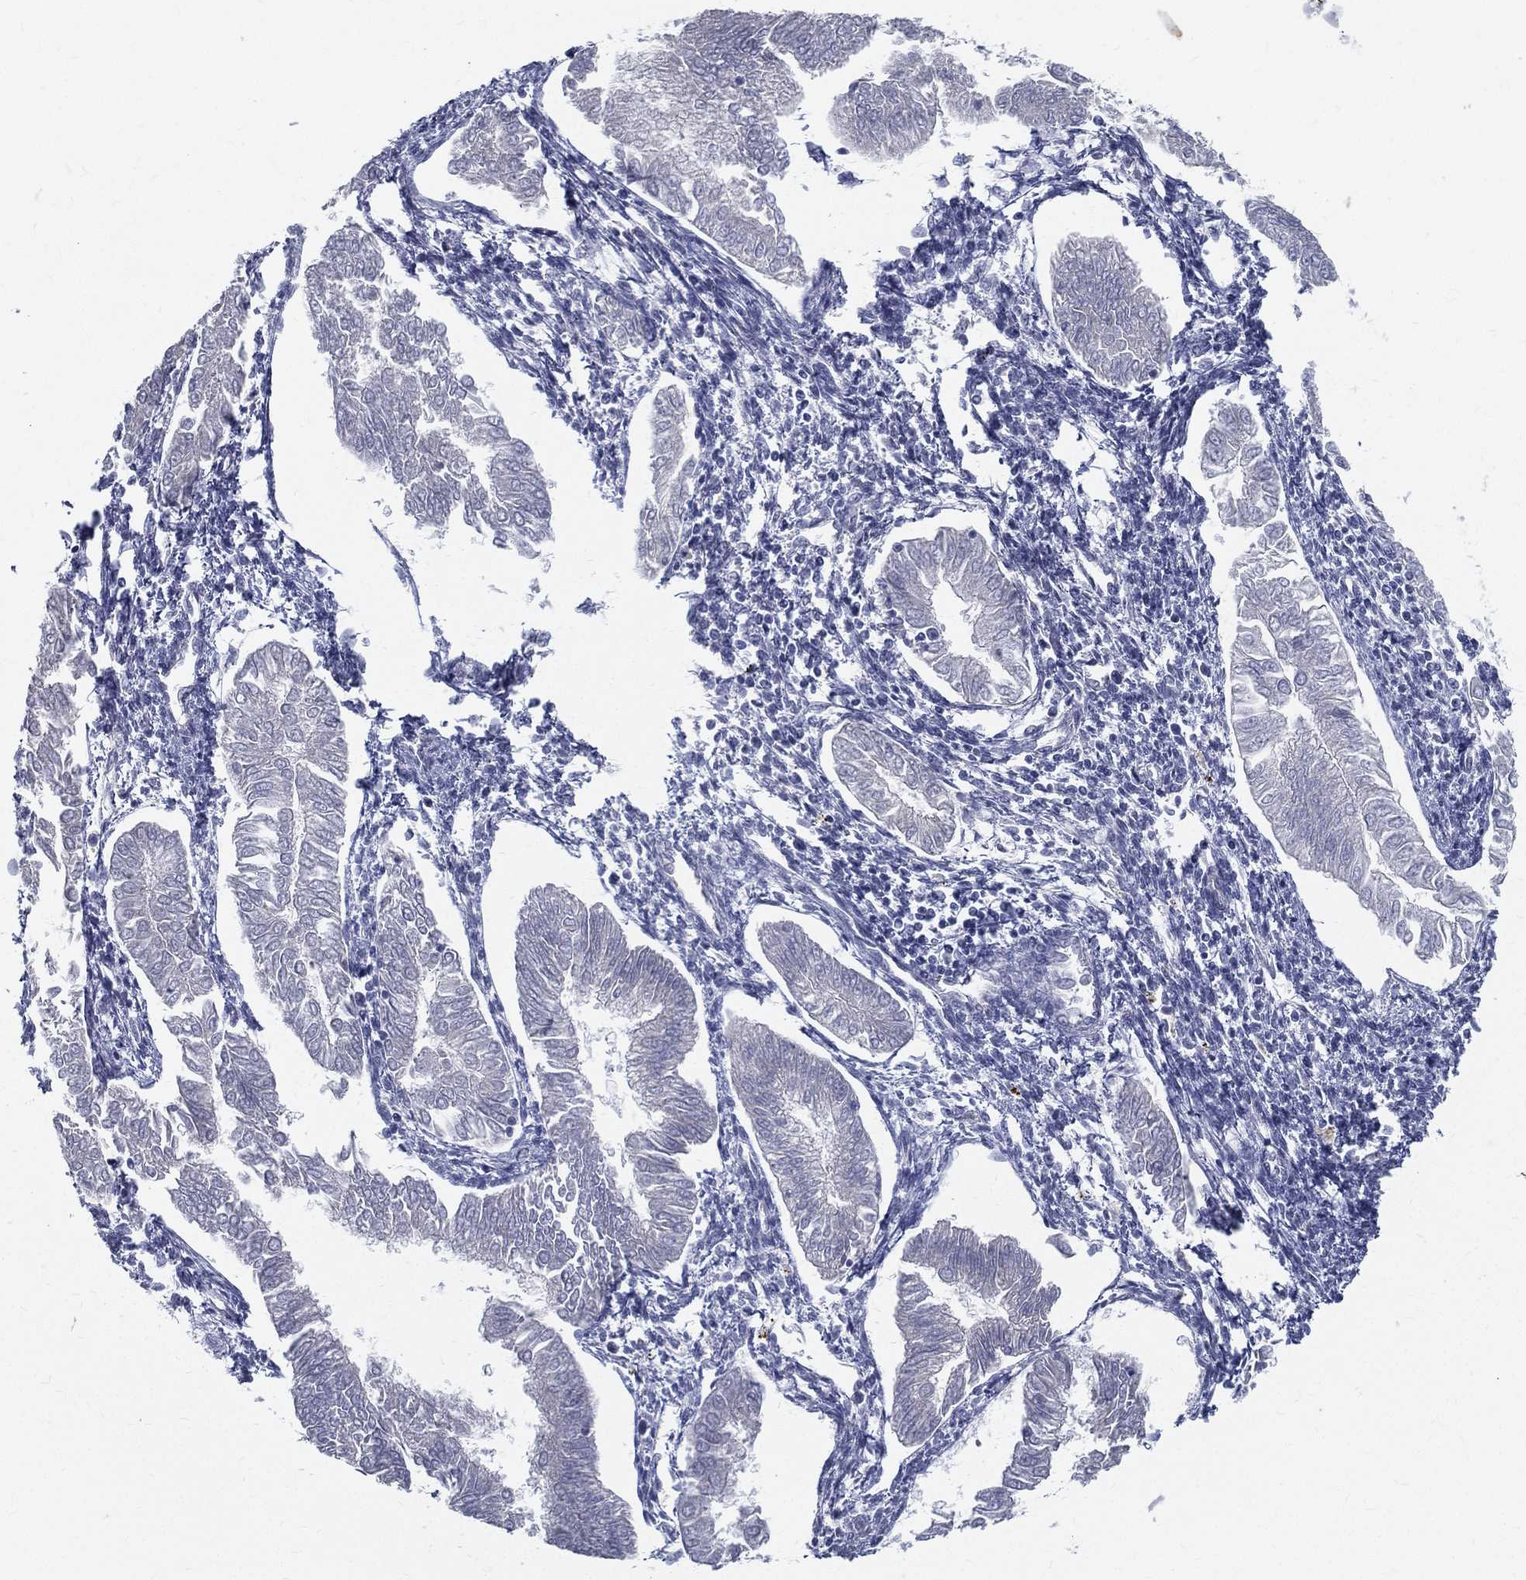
{"staining": {"intensity": "negative", "quantity": "none", "location": "none"}, "tissue": "endometrial cancer", "cell_type": "Tumor cells", "image_type": "cancer", "snomed": [{"axis": "morphology", "description": "Adenocarcinoma, NOS"}, {"axis": "topography", "description": "Endometrium"}], "caption": "DAB (3,3'-diaminobenzidine) immunohistochemical staining of endometrial cancer reveals no significant staining in tumor cells. The staining was performed using DAB (3,3'-diaminobenzidine) to visualize the protein expression in brown, while the nuclei were stained in blue with hematoxylin (Magnification: 20x).", "gene": "LRRC56", "patient": {"sex": "female", "age": 53}}